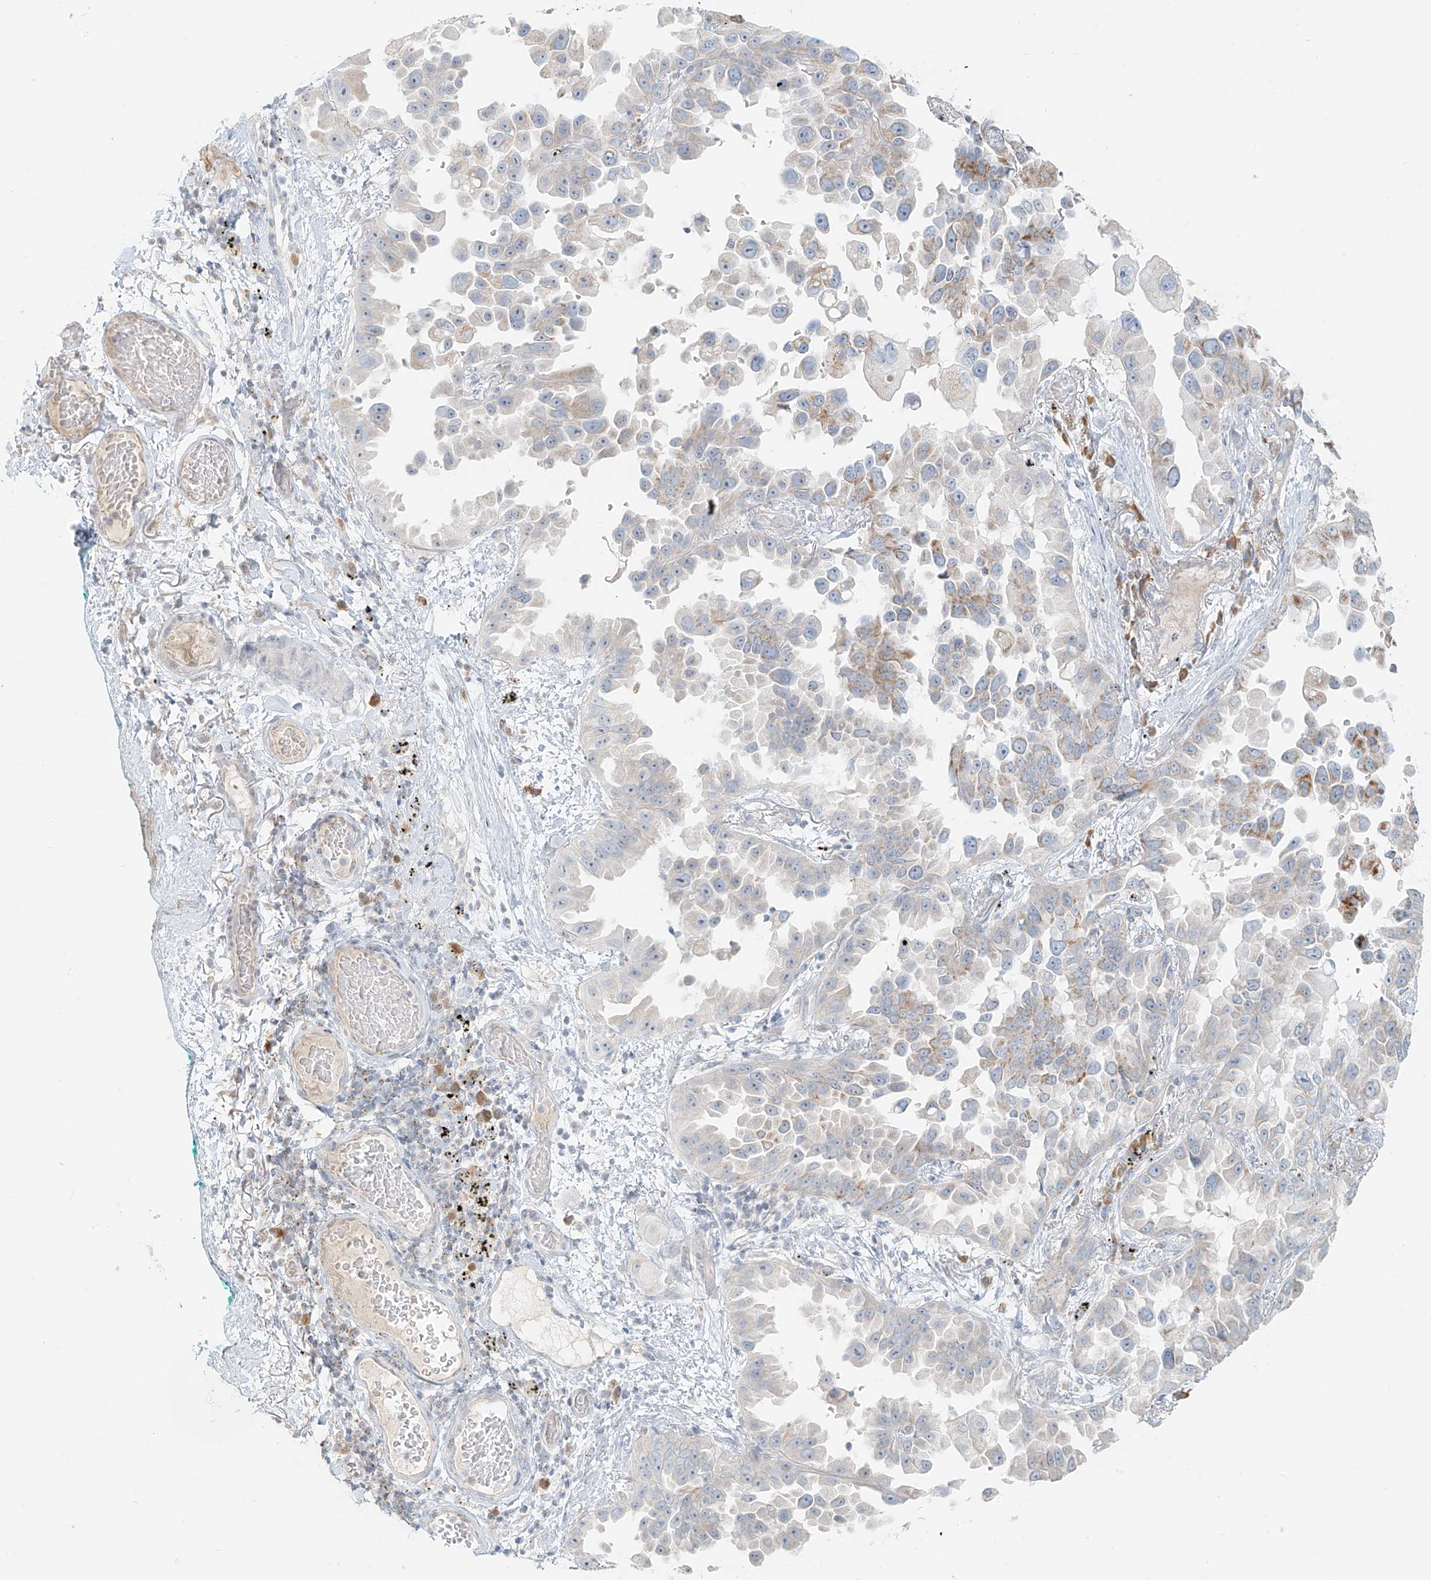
{"staining": {"intensity": "moderate", "quantity": "<25%", "location": "cytoplasmic/membranous"}, "tissue": "lung cancer", "cell_type": "Tumor cells", "image_type": "cancer", "snomed": [{"axis": "morphology", "description": "Adenocarcinoma, NOS"}, {"axis": "topography", "description": "Lung"}], "caption": "Immunohistochemical staining of lung cancer (adenocarcinoma) exhibits moderate cytoplasmic/membranous protein staining in approximately <25% of tumor cells.", "gene": "UST", "patient": {"sex": "female", "age": 67}}